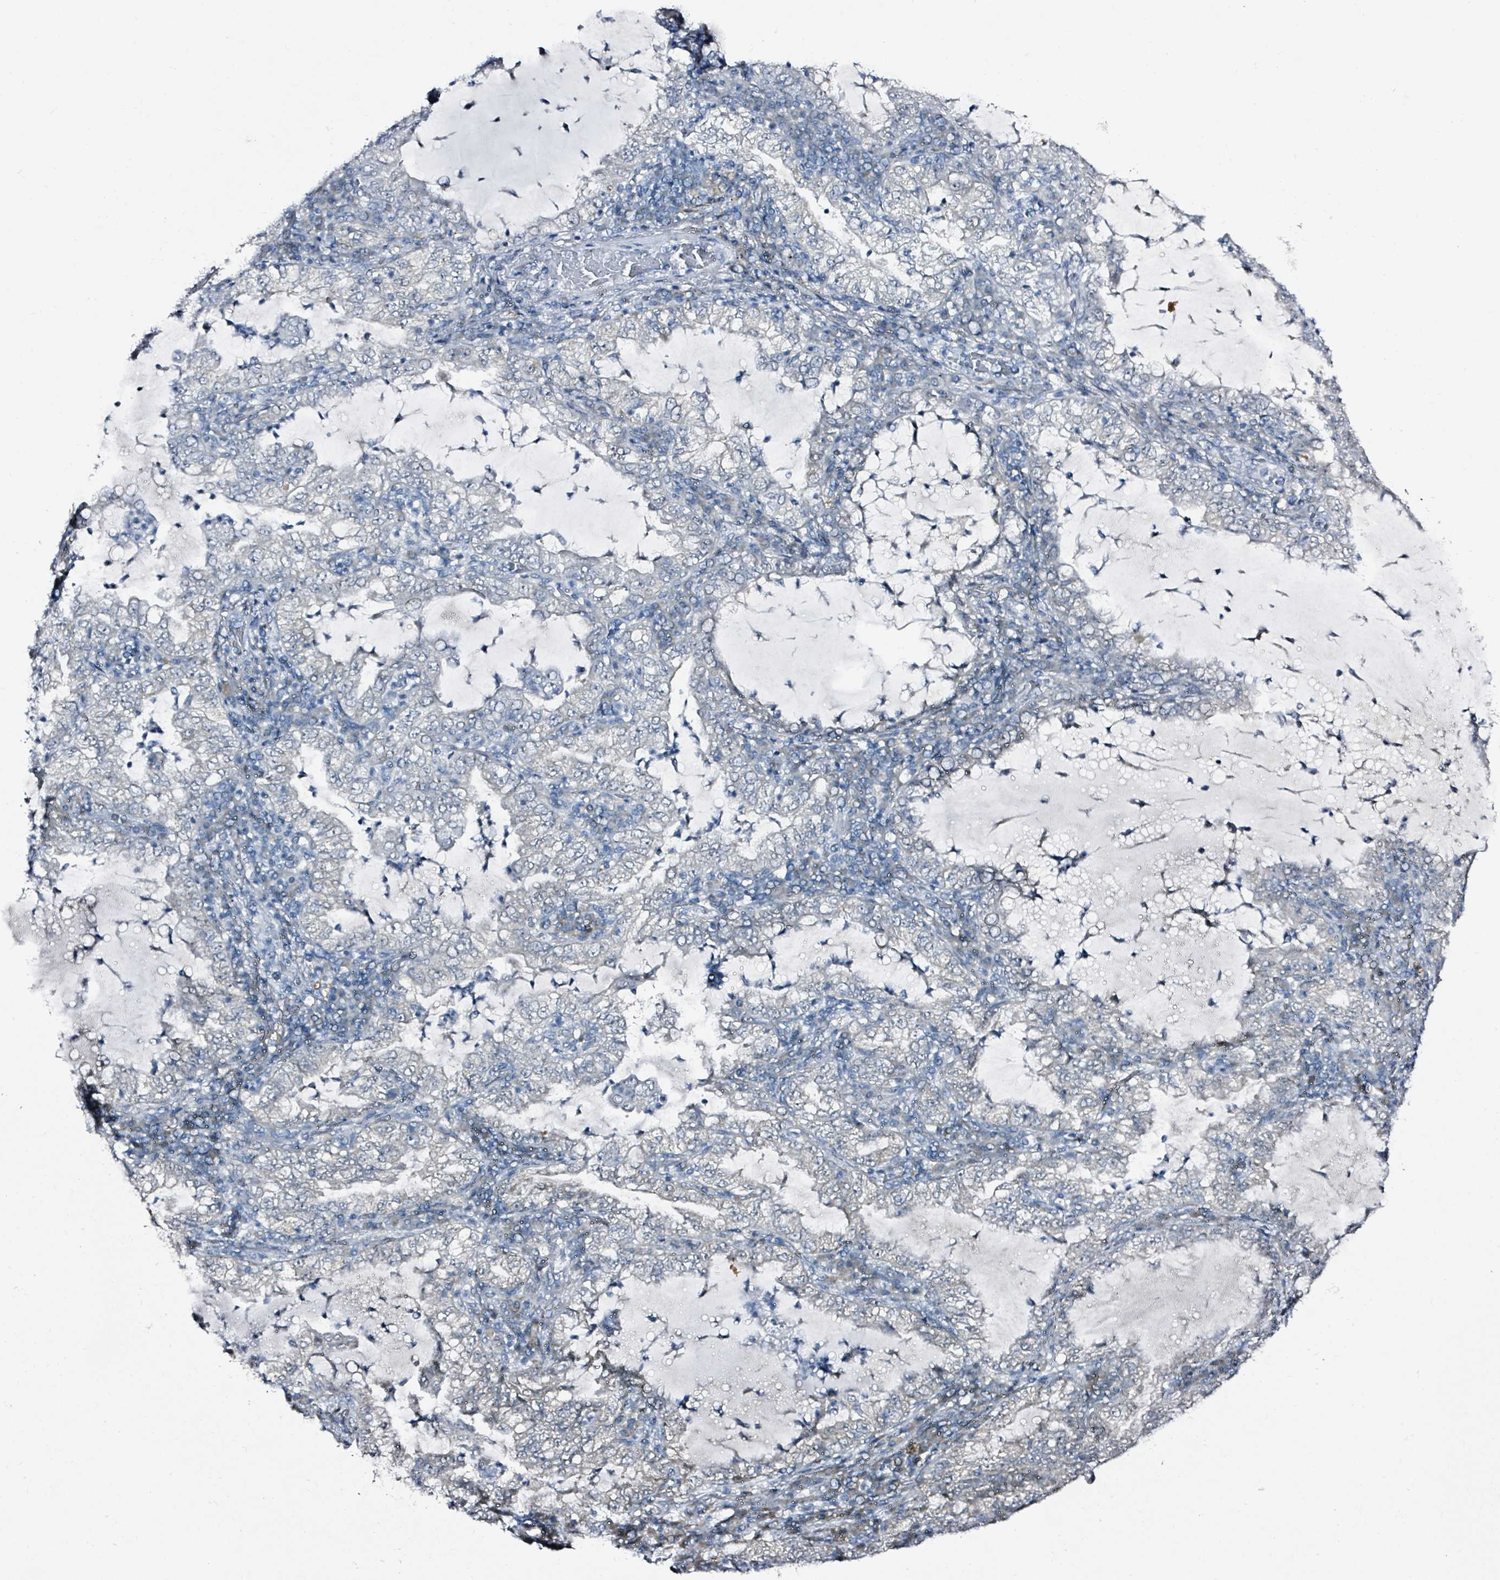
{"staining": {"intensity": "negative", "quantity": "none", "location": "none"}, "tissue": "lung cancer", "cell_type": "Tumor cells", "image_type": "cancer", "snomed": [{"axis": "morphology", "description": "Adenocarcinoma, NOS"}, {"axis": "topography", "description": "Lung"}], "caption": "Immunohistochemistry of lung adenocarcinoma reveals no expression in tumor cells.", "gene": "B3GAT3", "patient": {"sex": "female", "age": 73}}